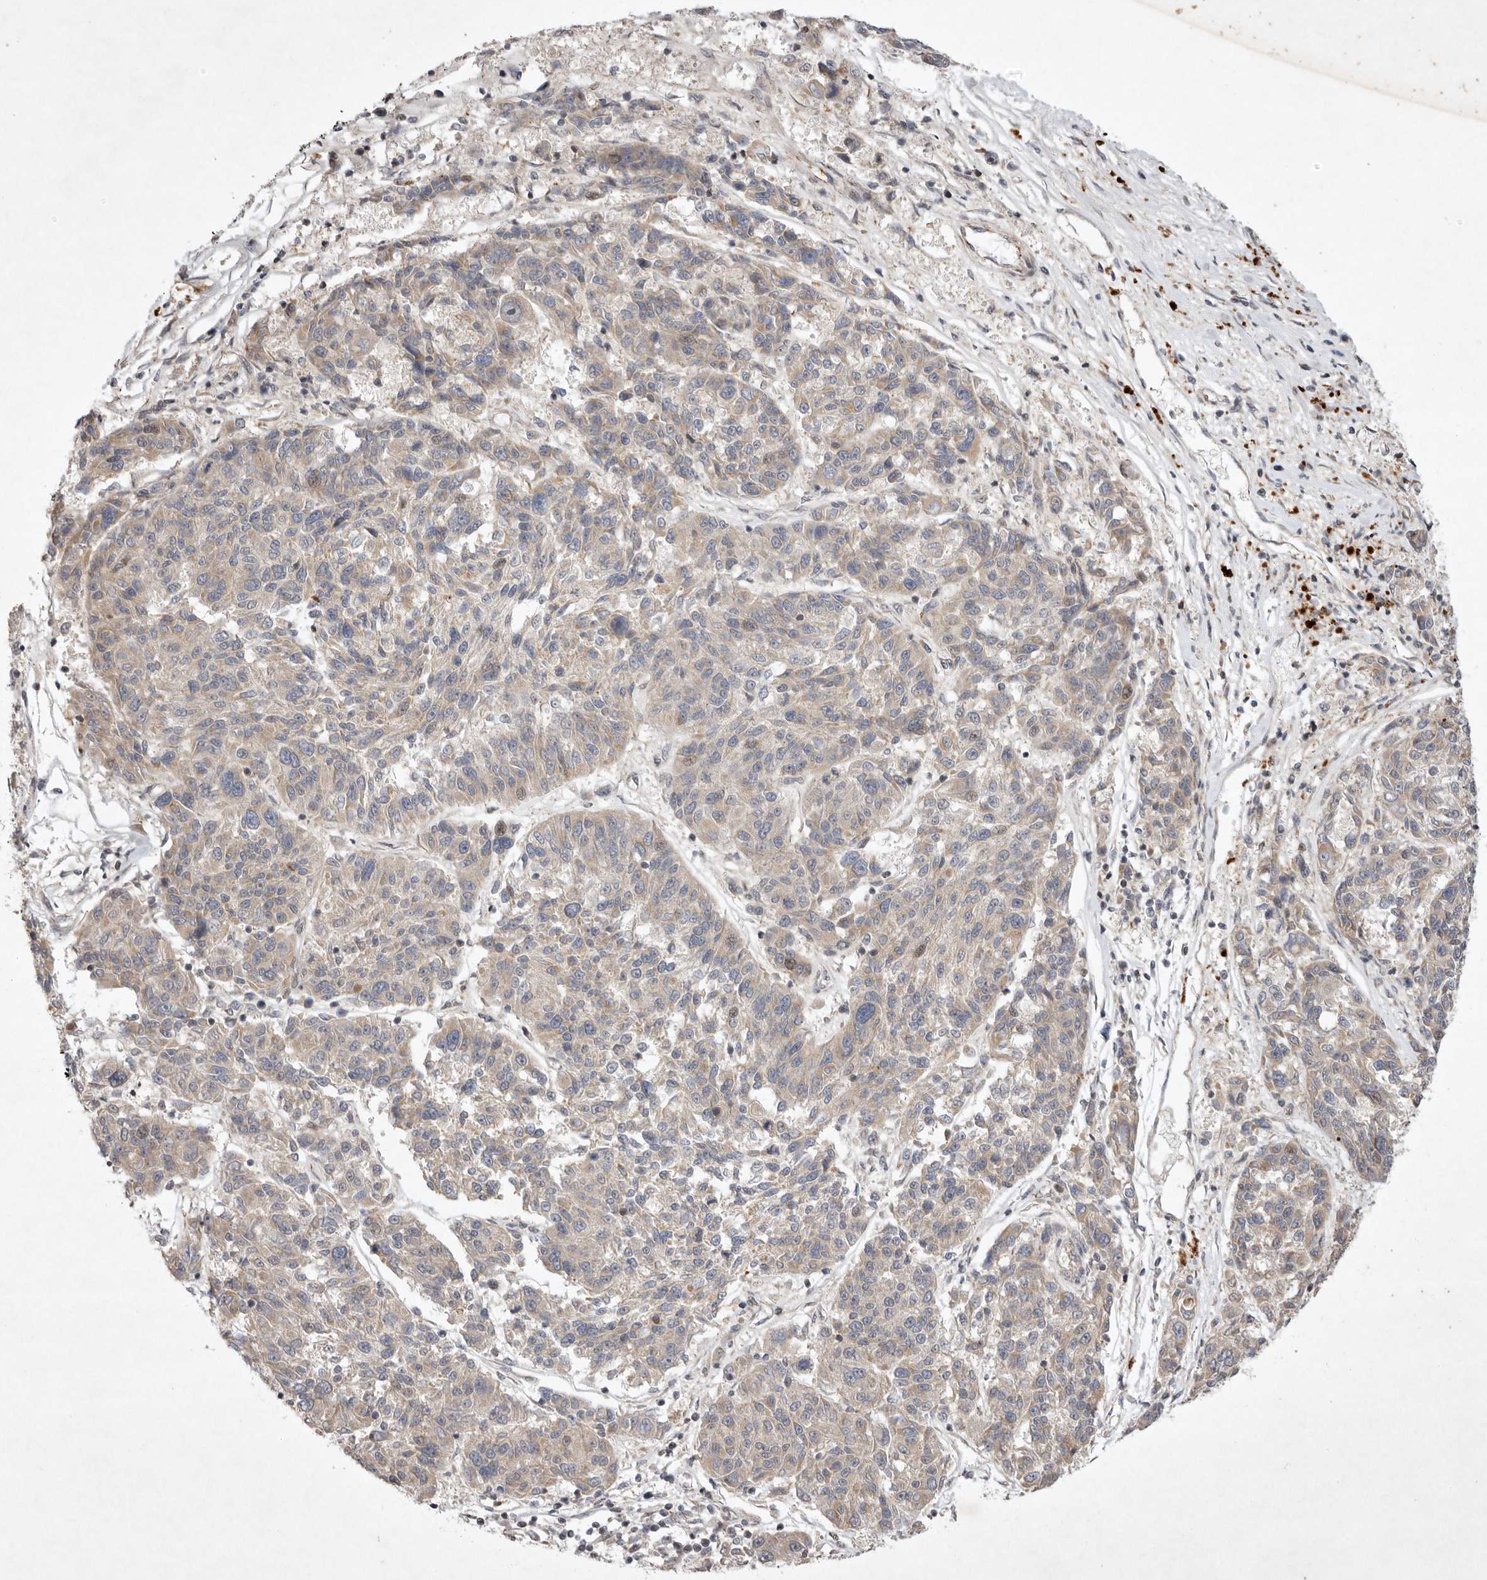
{"staining": {"intensity": "weak", "quantity": ">75%", "location": "cytoplasmic/membranous"}, "tissue": "melanoma", "cell_type": "Tumor cells", "image_type": "cancer", "snomed": [{"axis": "morphology", "description": "Malignant melanoma, NOS"}, {"axis": "topography", "description": "Skin"}], "caption": "Human melanoma stained for a protein (brown) reveals weak cytoplasmic/membranous positive expression in about >75% of tumor cells.", "gene": "EIF2AK1", "patient": {"sex": "male", "age": 53}}